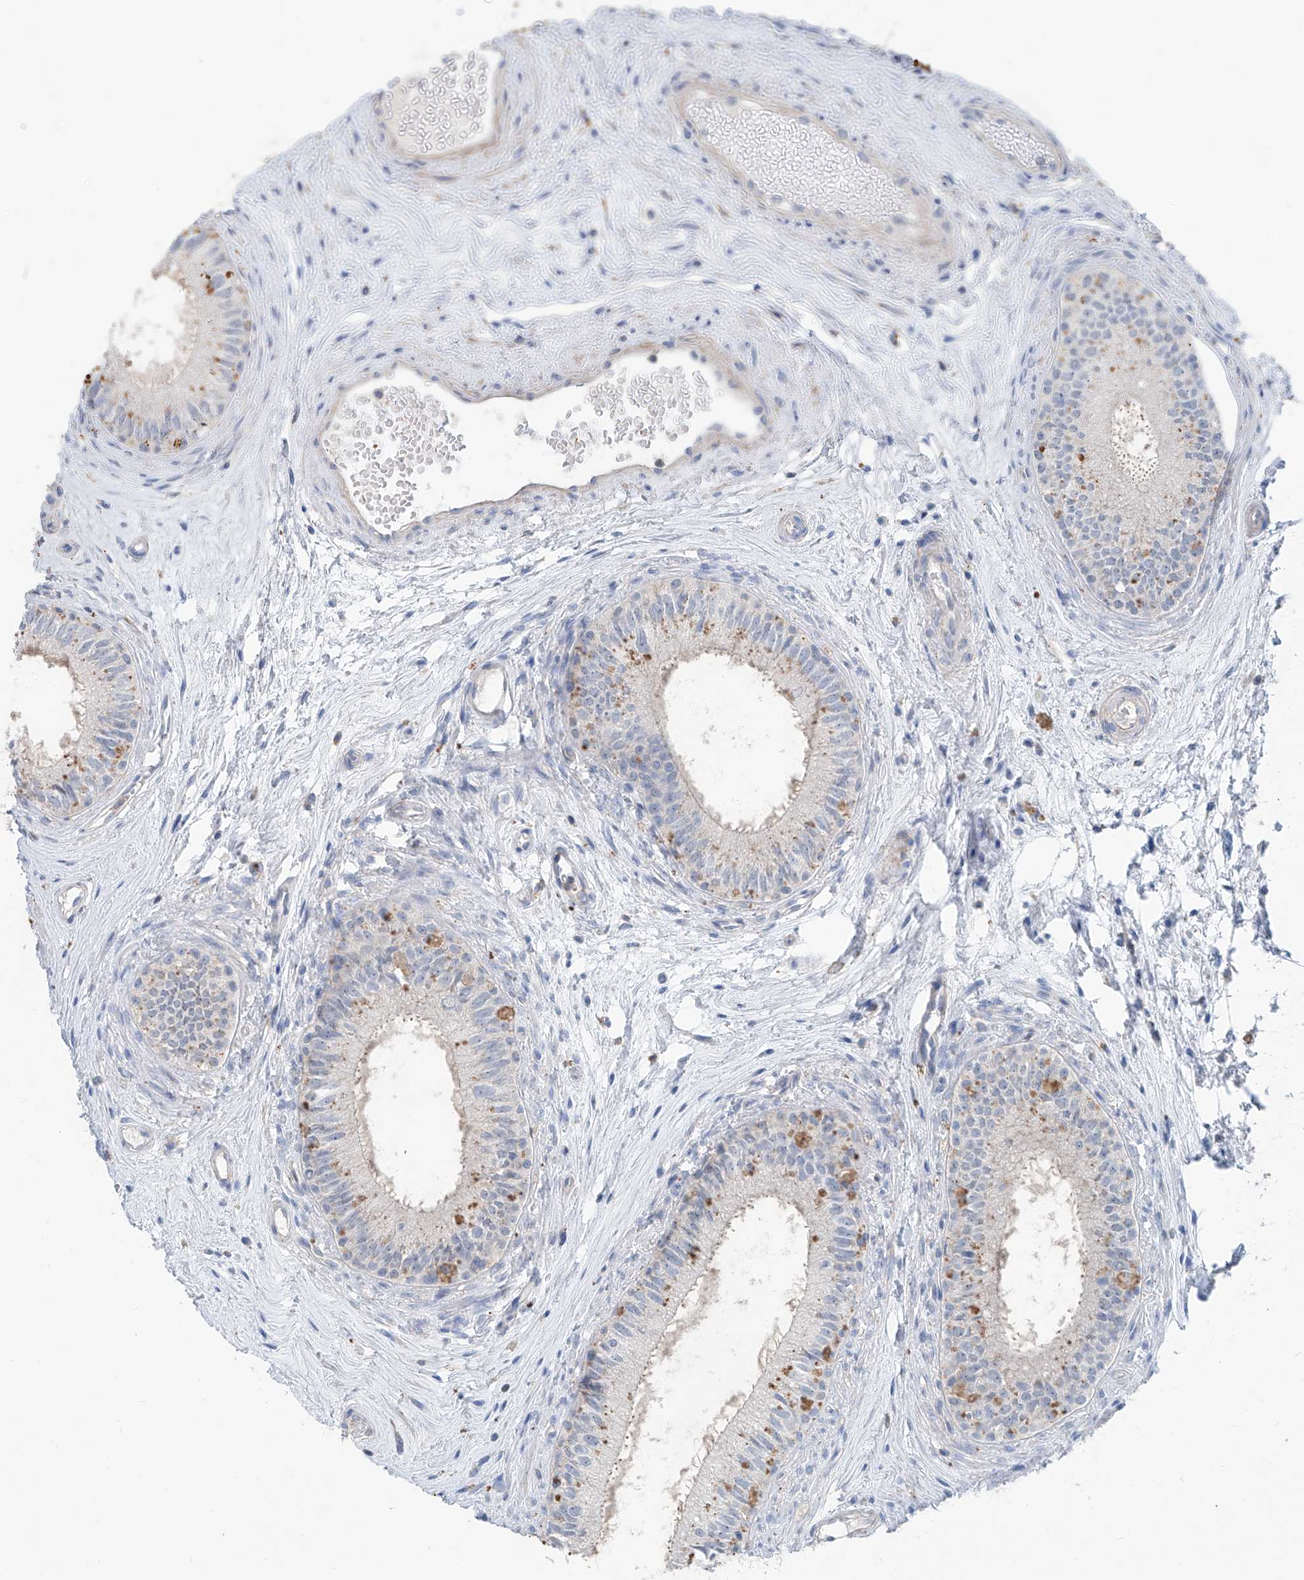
{"staining": {"intensity": "negative", "quantity": "none", "location": "none"}, "tissue": "epididymis", "cell_type": "Glandular cells", "image_type": "normal", "snomed": [{"axis": "morphology", "description": "Normal tissue, NOS"}, {"axis": "topography", "description": "Epididymis"}], "caption": "The immunohistochemistry (IHC) micrograph has no significant expression in glandular cells of epididymis.", "gene": "ANKRD34A", "patient": {"sex": "male", "age": 71}}